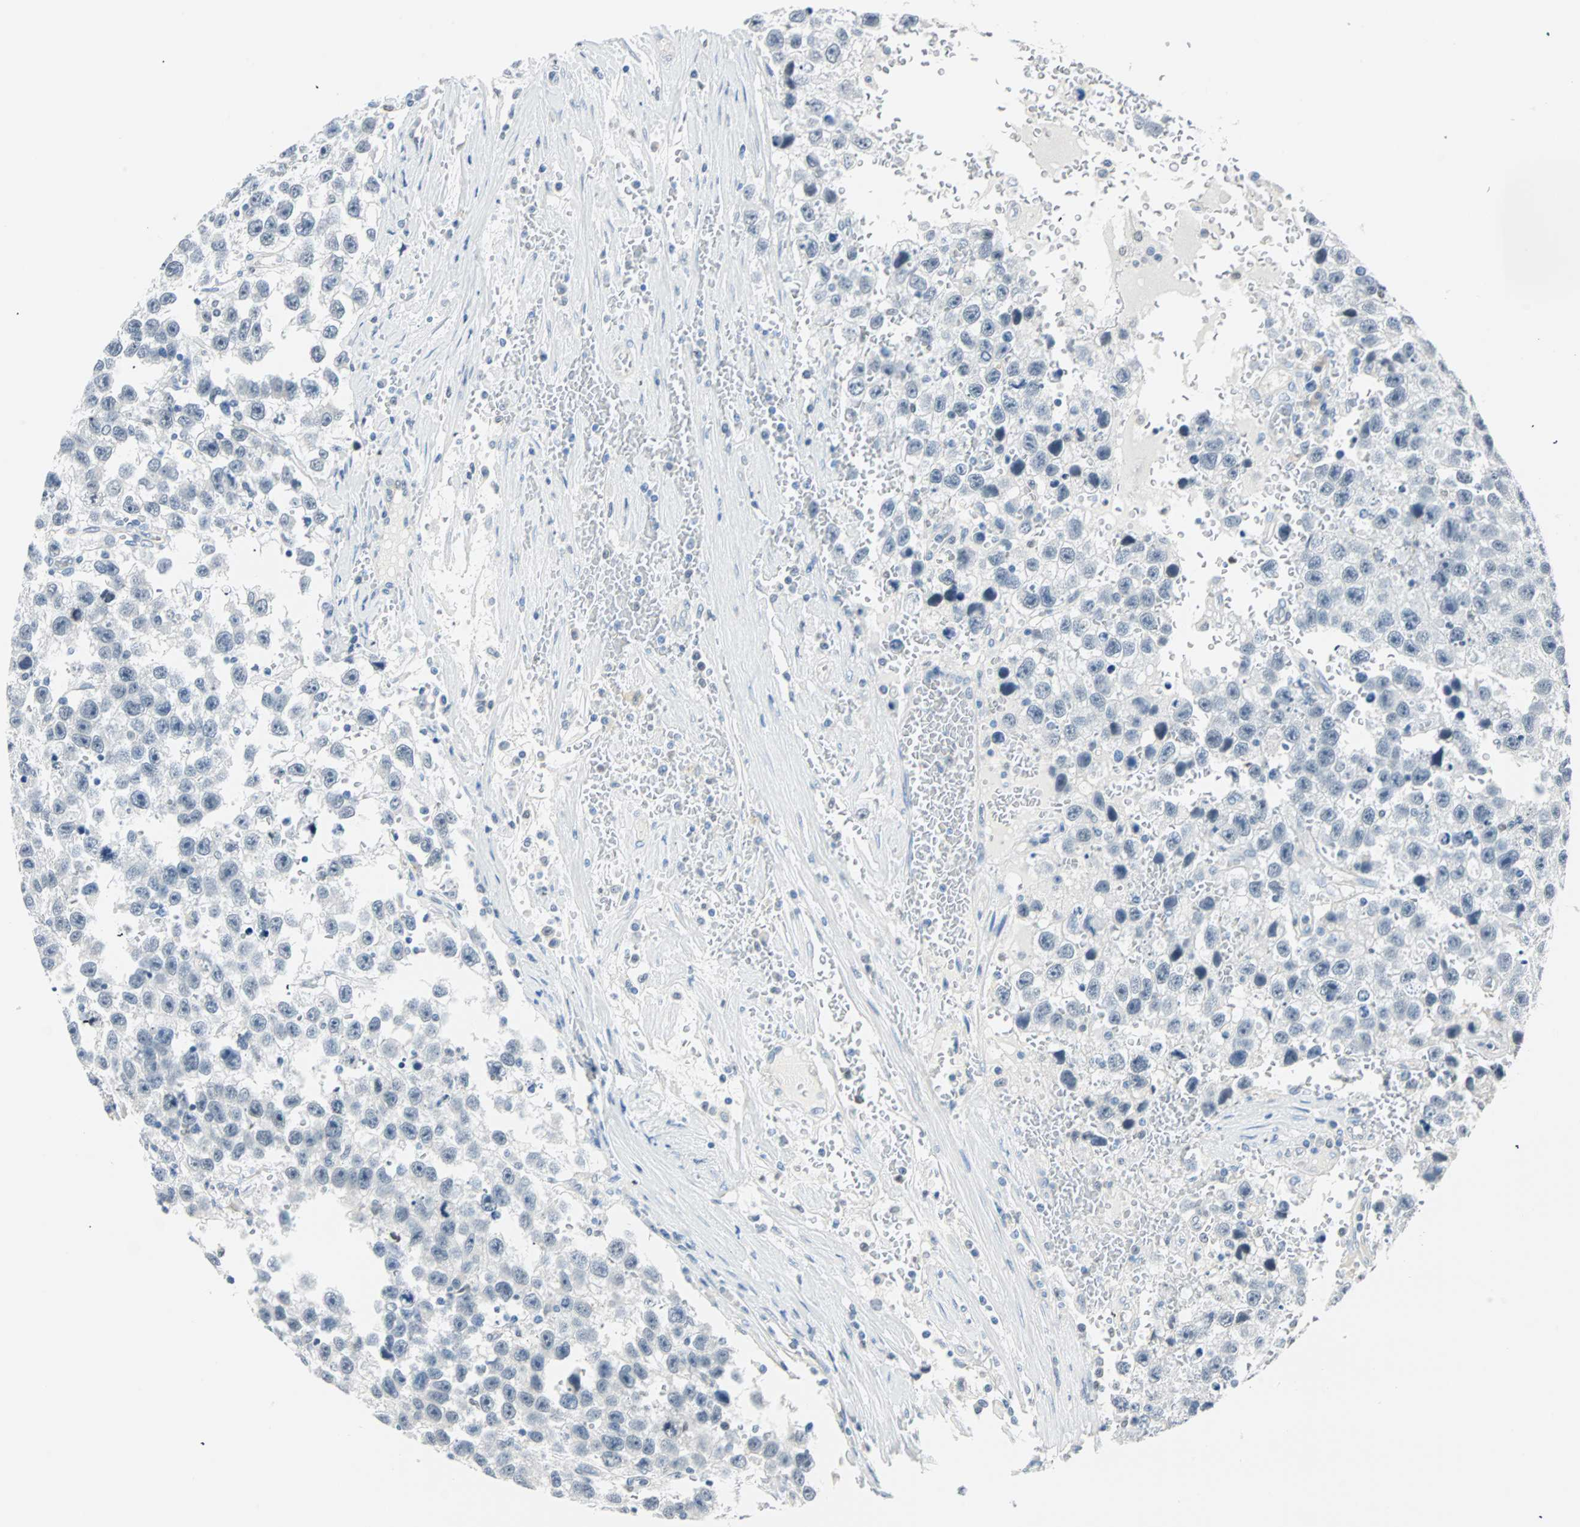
{"staining": {"intensity": "negative", "quantity": "none", "location": "none"}, "tissue": "testis cancer", "cell_type": "Tumor cells", "image_type": "cancer", "snomed": [{"axis": "morphology", "description": "Seminoma, NOS"}, {"axis": "topography", "description": "Testis"}], "caption": "Immunohistochemistry (IHC) histopathology image of human testis cancer stained for a protein (brown), which shows no positivity in tumor cells.", "gene": "MLLT10", "patient": {"sex": "male", "age": 33}}